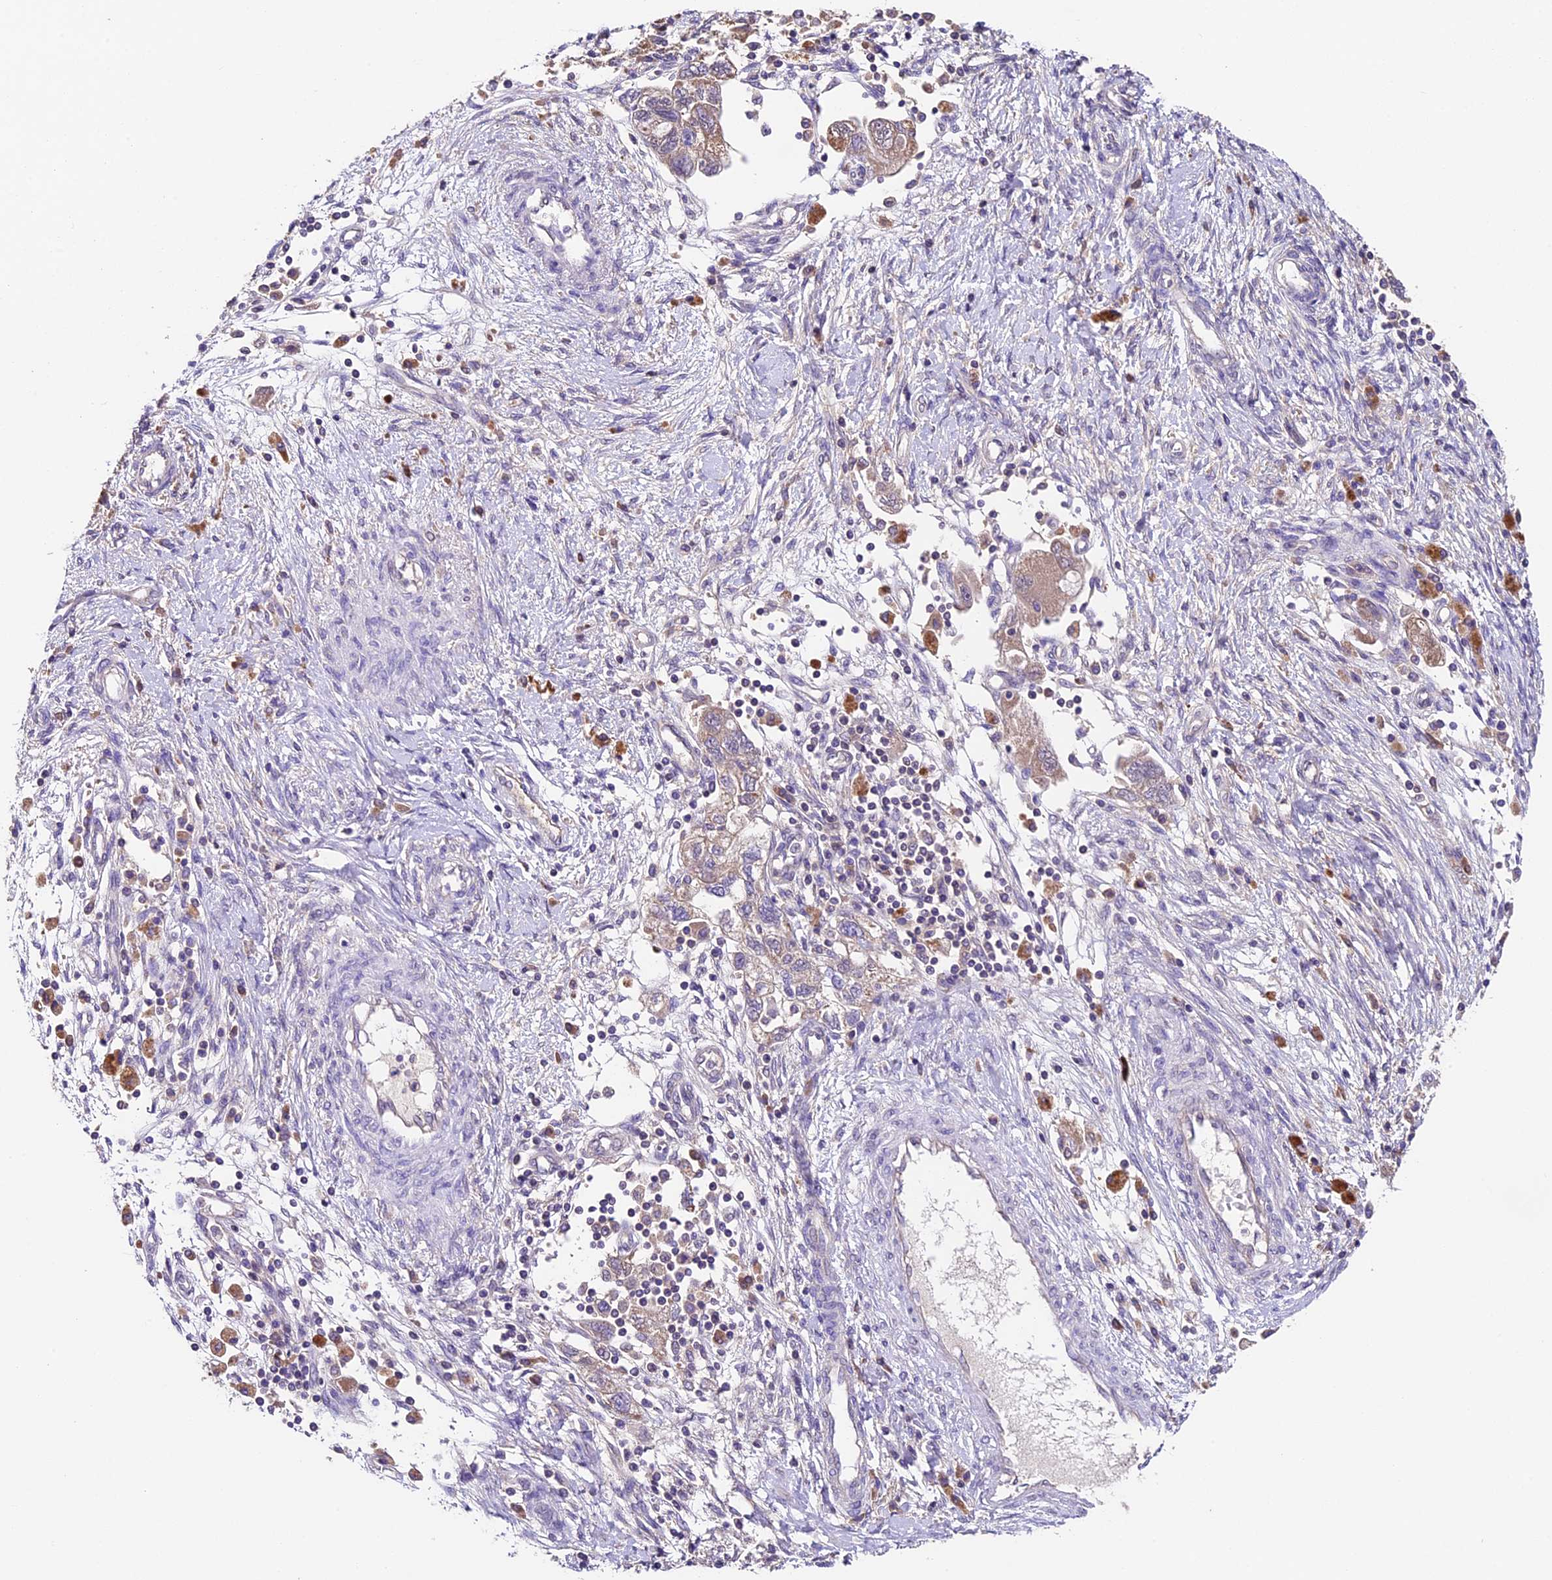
{"staining": {"intensity": "weak", "quantity": ">75%", "location": "cytoplasmic/membranous"}, "tissue": "ovarian cancer", "cell_type": "Tumor cells", "image_type": "cancer", "snomed": [{"axis": "morphology", "description": "Carcinoma, NOS"}, {"axis": "morphology", "description": "Cystadenocarcinoma, serous, NOS"}, {"axis": "topography", "description": "Ovary"}], "caption": "Ovarian cancer (serous cystadenocarcinoma) stained with a brown dye reveals weak cytoplasmic/membranous positive expression in about >75% of tumor cells.", "gene": "SBNO2", "patient": {"sex": "female", "age": 69}}